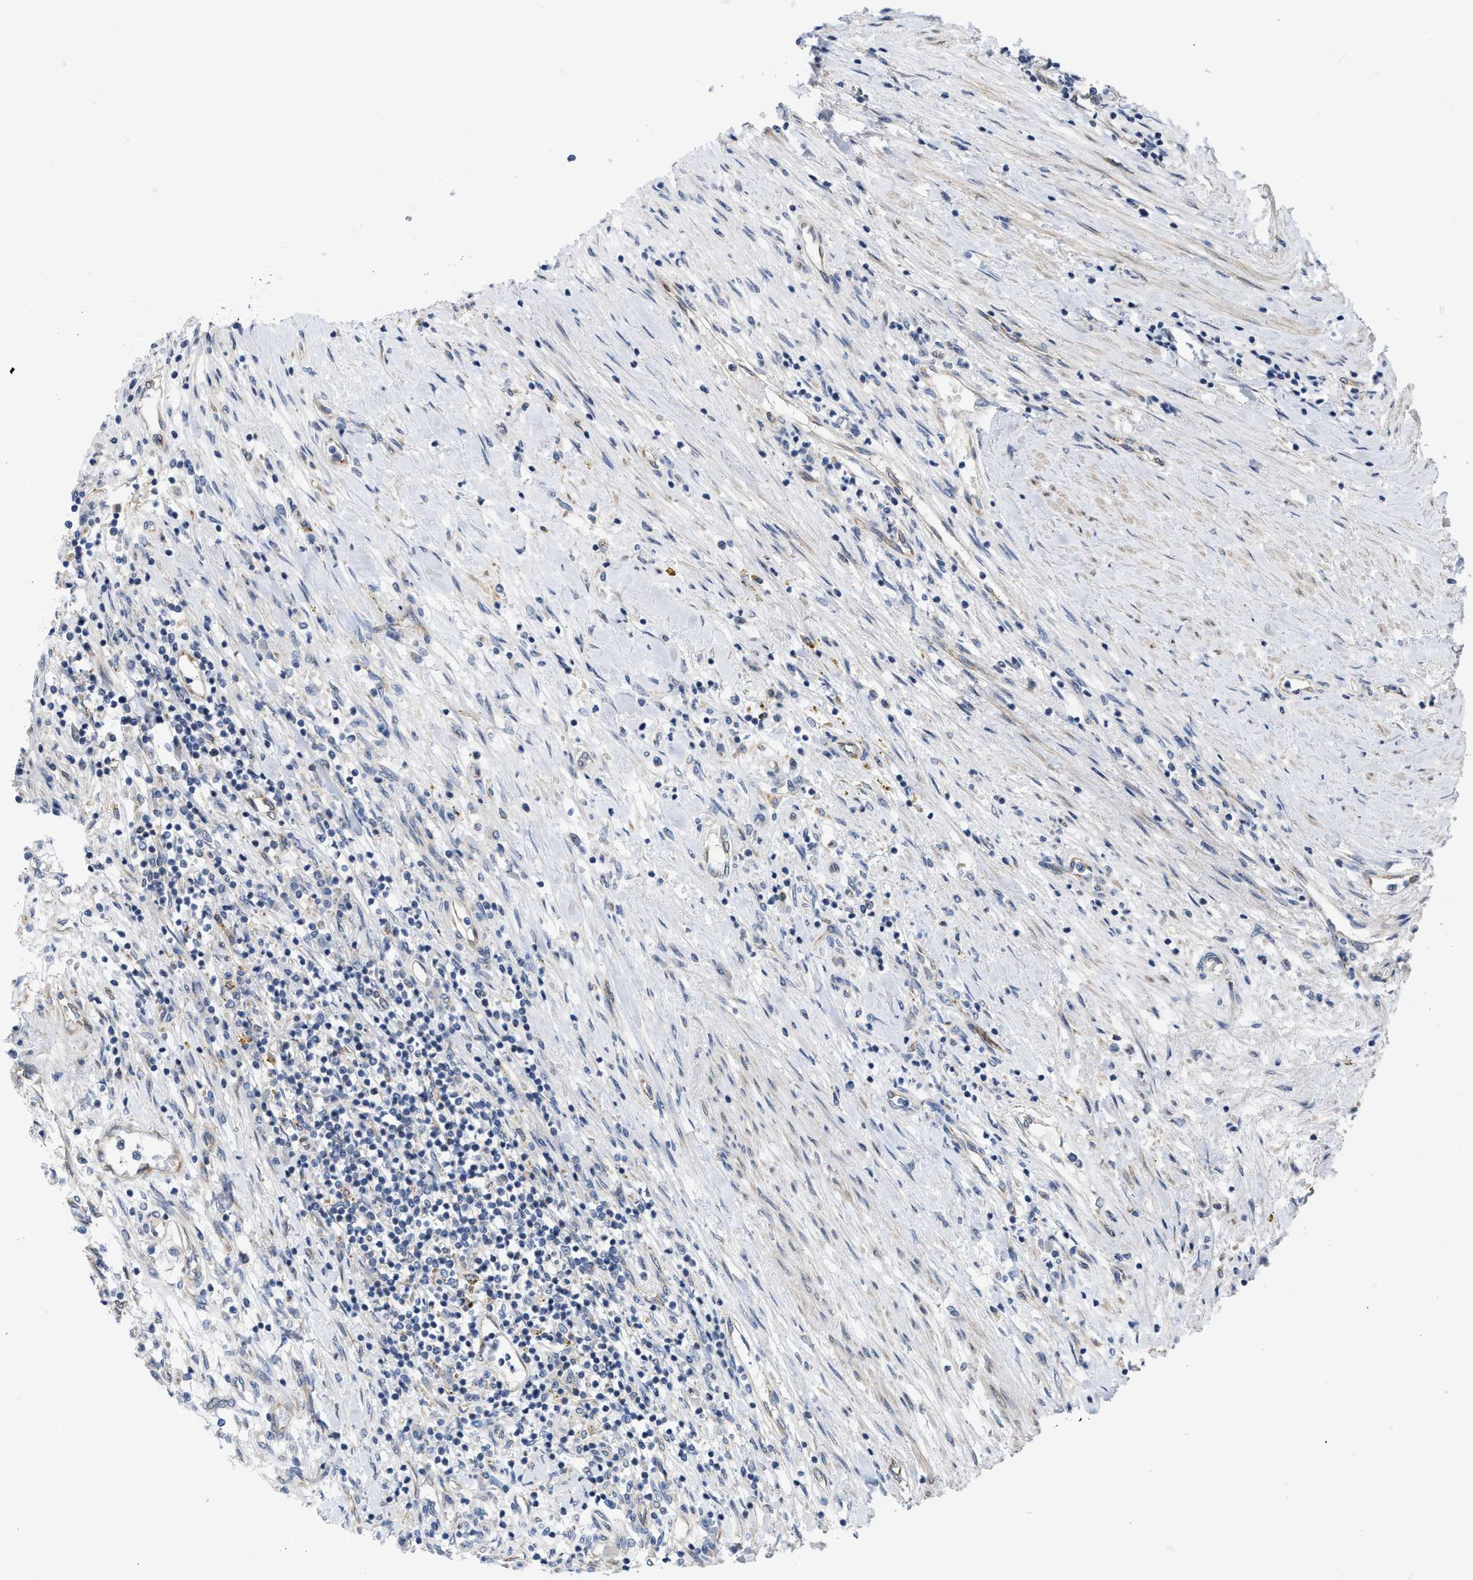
{"staining": {"intensity": "negative", "quantity": "none", "location": "none"}, "tissue": "renal cancer", "cell_type": "Tumor cells", "image_type": "cancer", "snomed": [{"axis": "morphology", "description": "Adenocarcinoma, NOS"}, {"axis": "topography", "description": "Kidney"}], "caption": "Renal adenocarcinoma was stained to show a protein in brown. There is no significant positivity in tumor cells. Brightfield microscopy of immunohistochemistry (IHC) stained with DAB (3,3'-diaminobenzidine) (brown) and hematoxylin (blue), captured at high magnification.", "gene": "EOGT", "patient": {"sex": "male", "age": 68}}